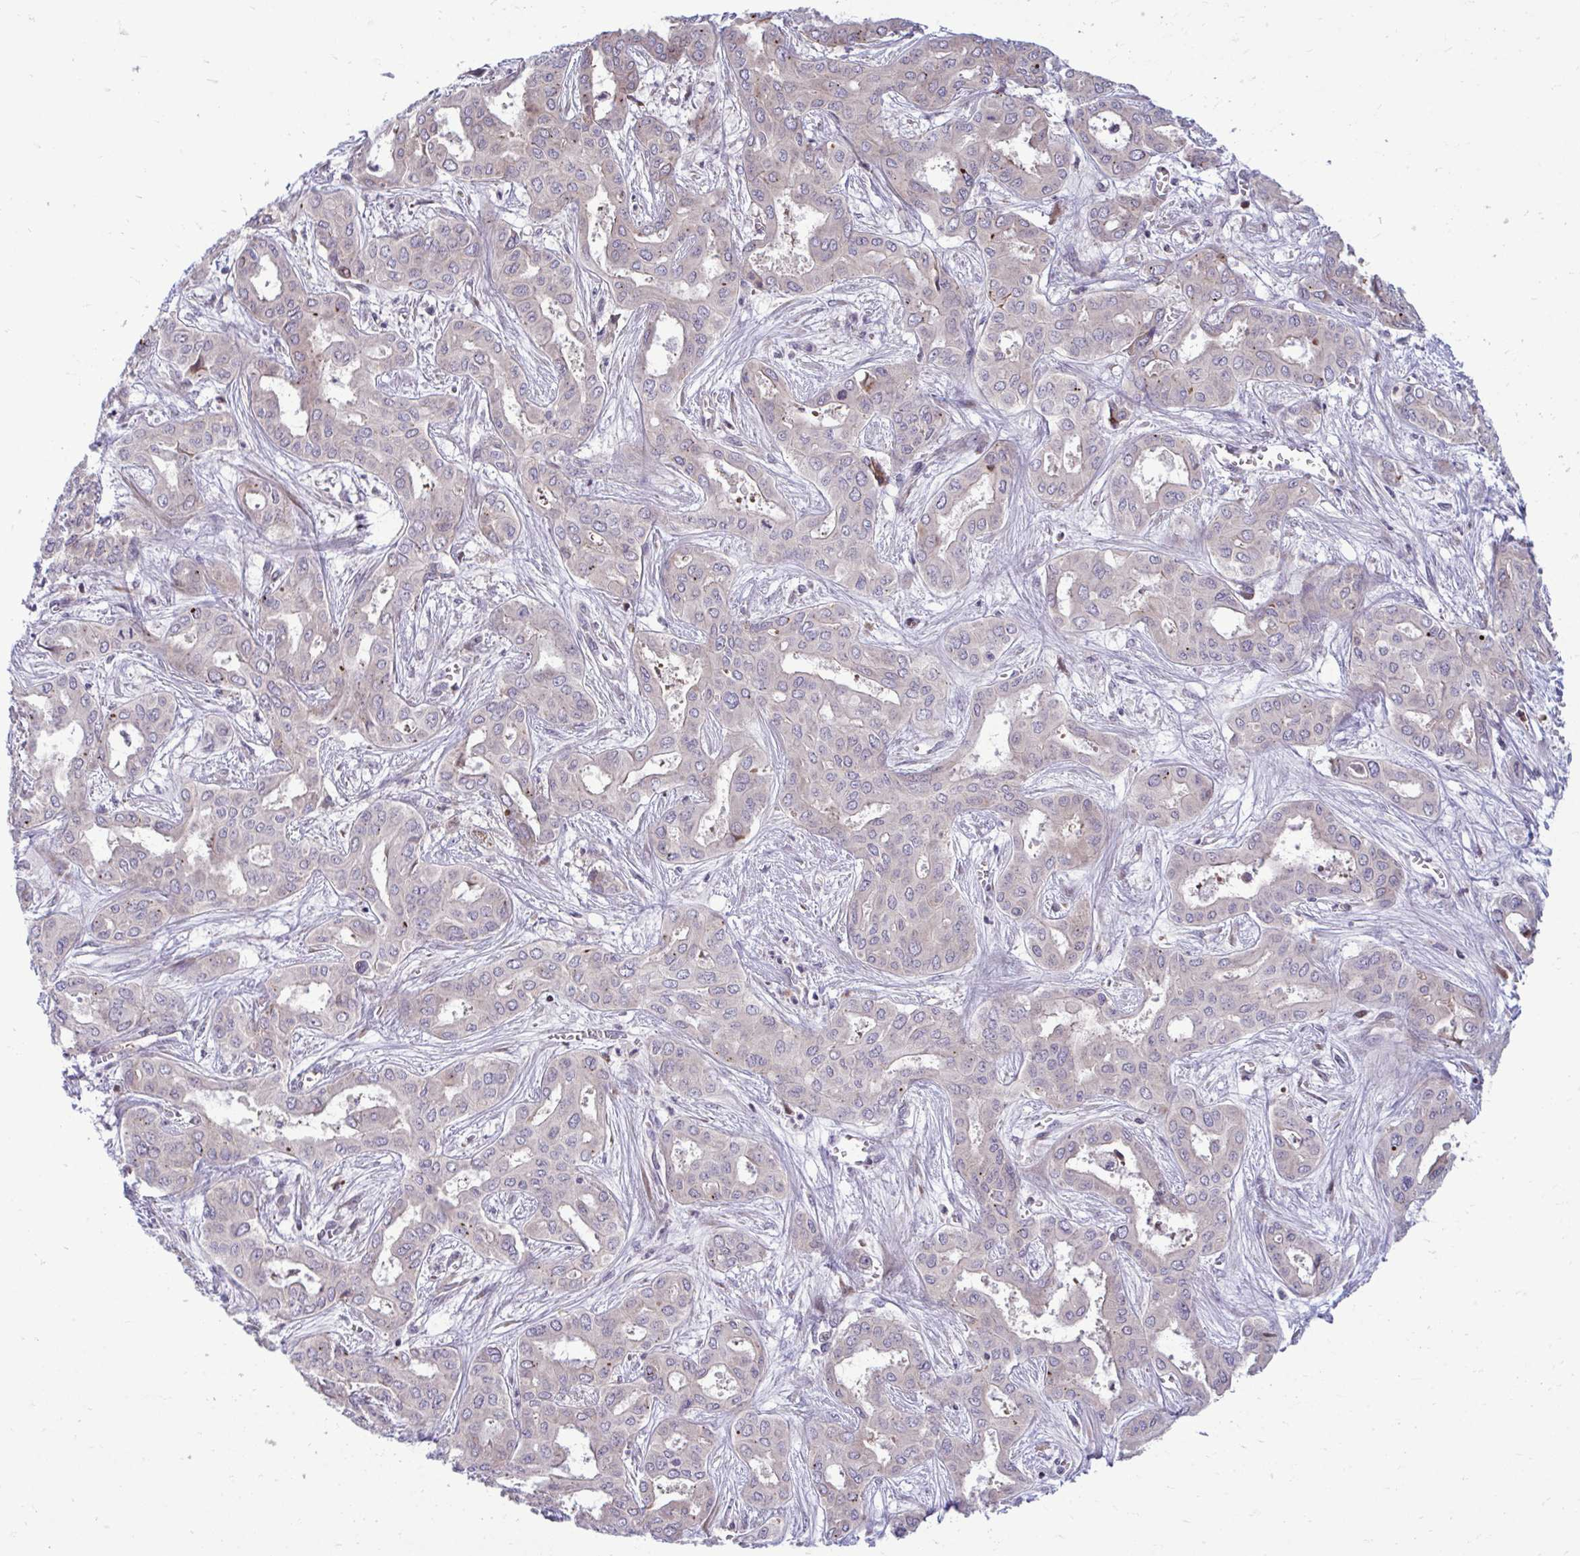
{"staining": {"intensity": "negative", "quantity": "none", "location": "none"}, "tissue": "liver cancer", "cell_type": "Tumor cells", "image_type": "cancer", "snomed": [{"axis": "morphology", "description": "Cholangiocarcinoma"}, {"axis": "topography", "description": "Liver"}], "caption": "This is a micrograph of immunohistochemistry staining of liver cancer (cholangiocarcinoma), which shows no positivity in tumor cells.", "gene": "ZSCAN9", "patient": {"sex": "female", "age": 64}}